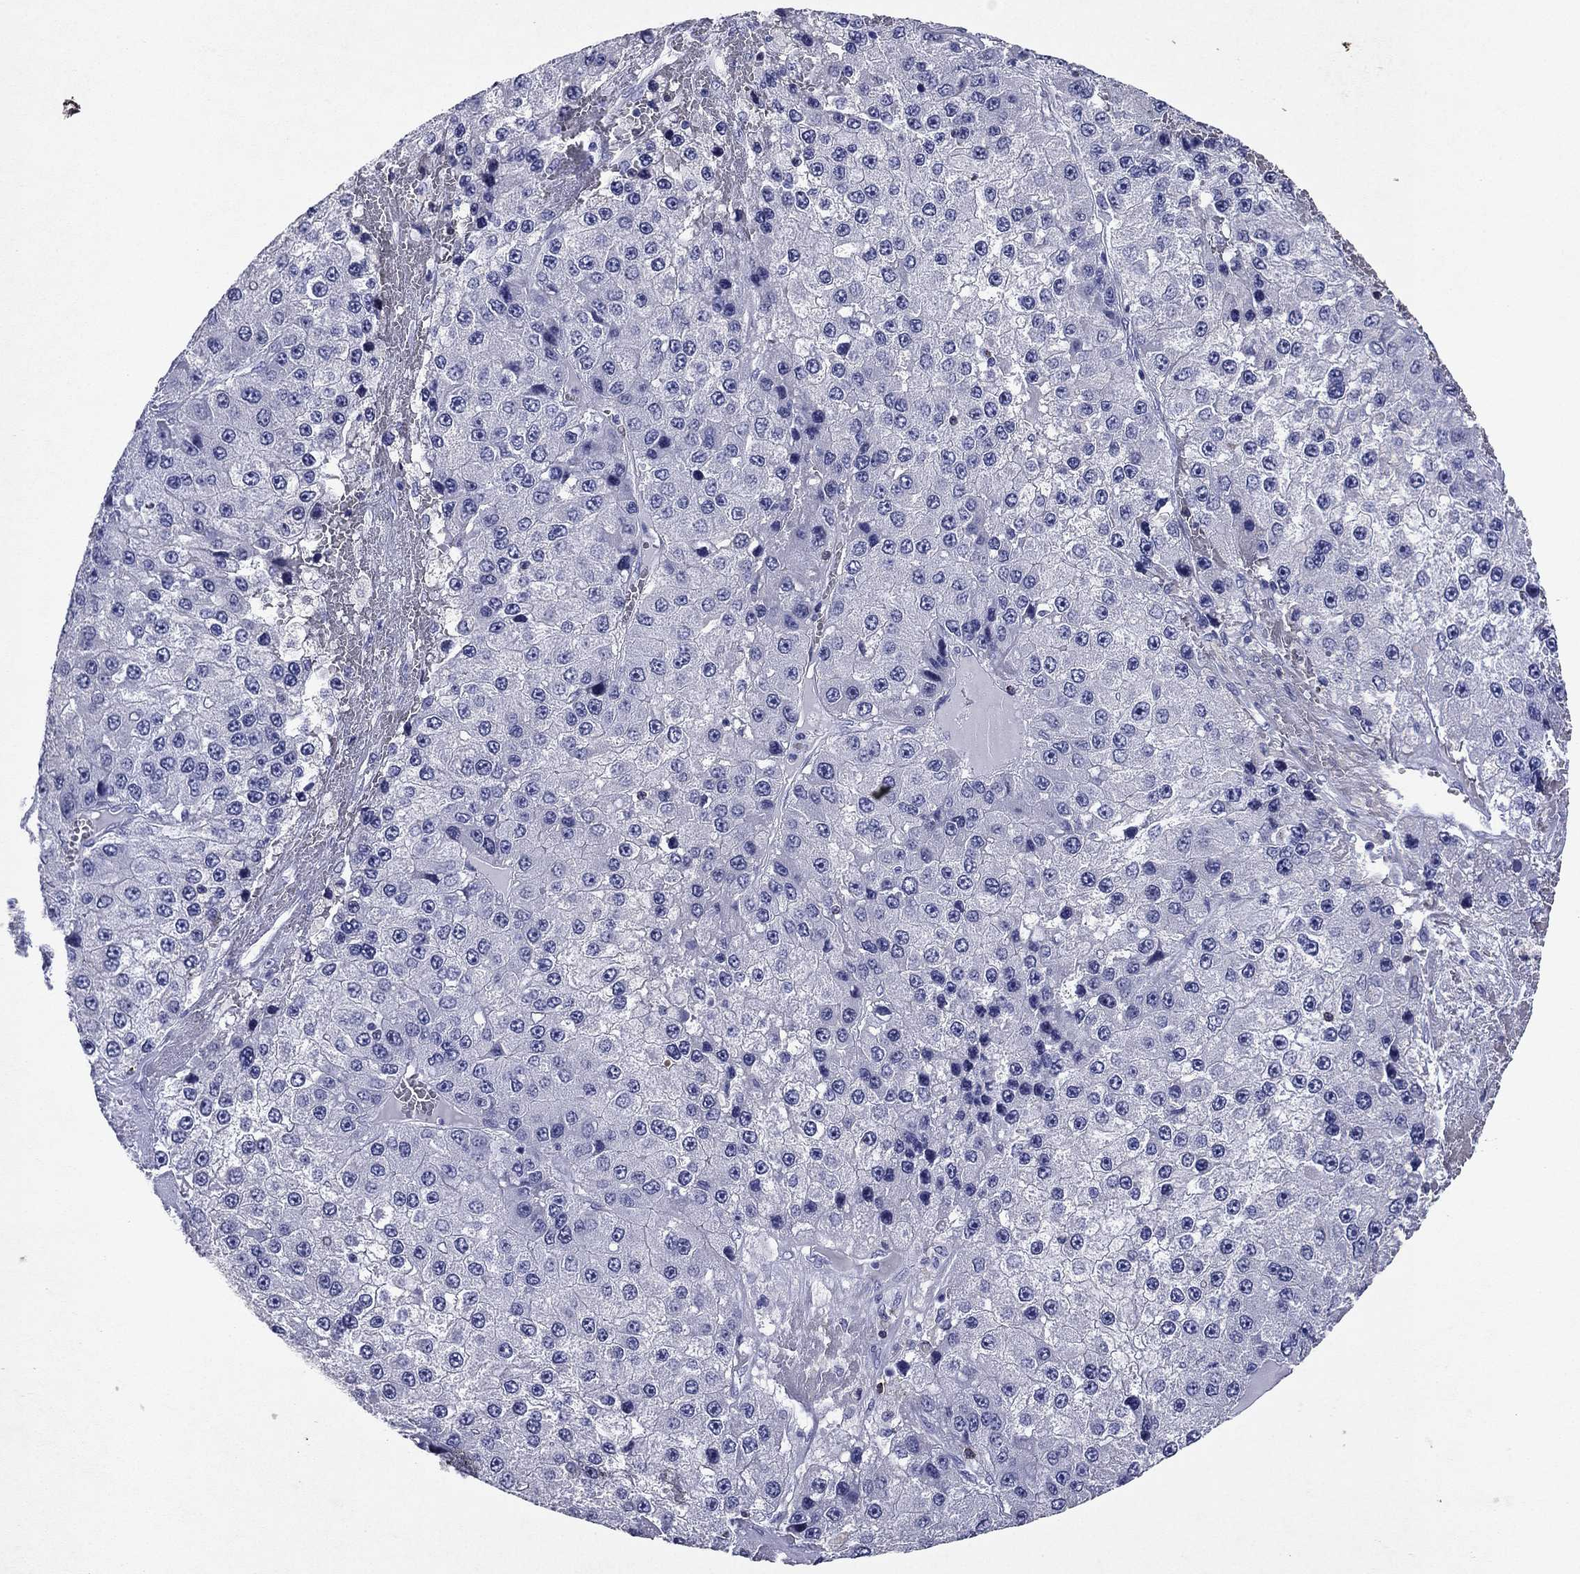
{"staining": {"intensity": "negative", "quantity": "none", "location": "none"}, "tissue": "liver cancer", "cell_type": "Tumor cells", "image_type": "cancer", "snomed": [{"axis": "morphology", "description": "Carcinoma, Hepatocellular, NOS"}, {"axis": "topography", "description": "Liver"}], "caption": "This photomicrograph is of liver cancer stained with IHC to label a protein in brown with the nuclei are counter-stained blue. There is no expression in tumor cells.", "gene": "GZMK", "patient": {"sex": "female", "age": 73}}